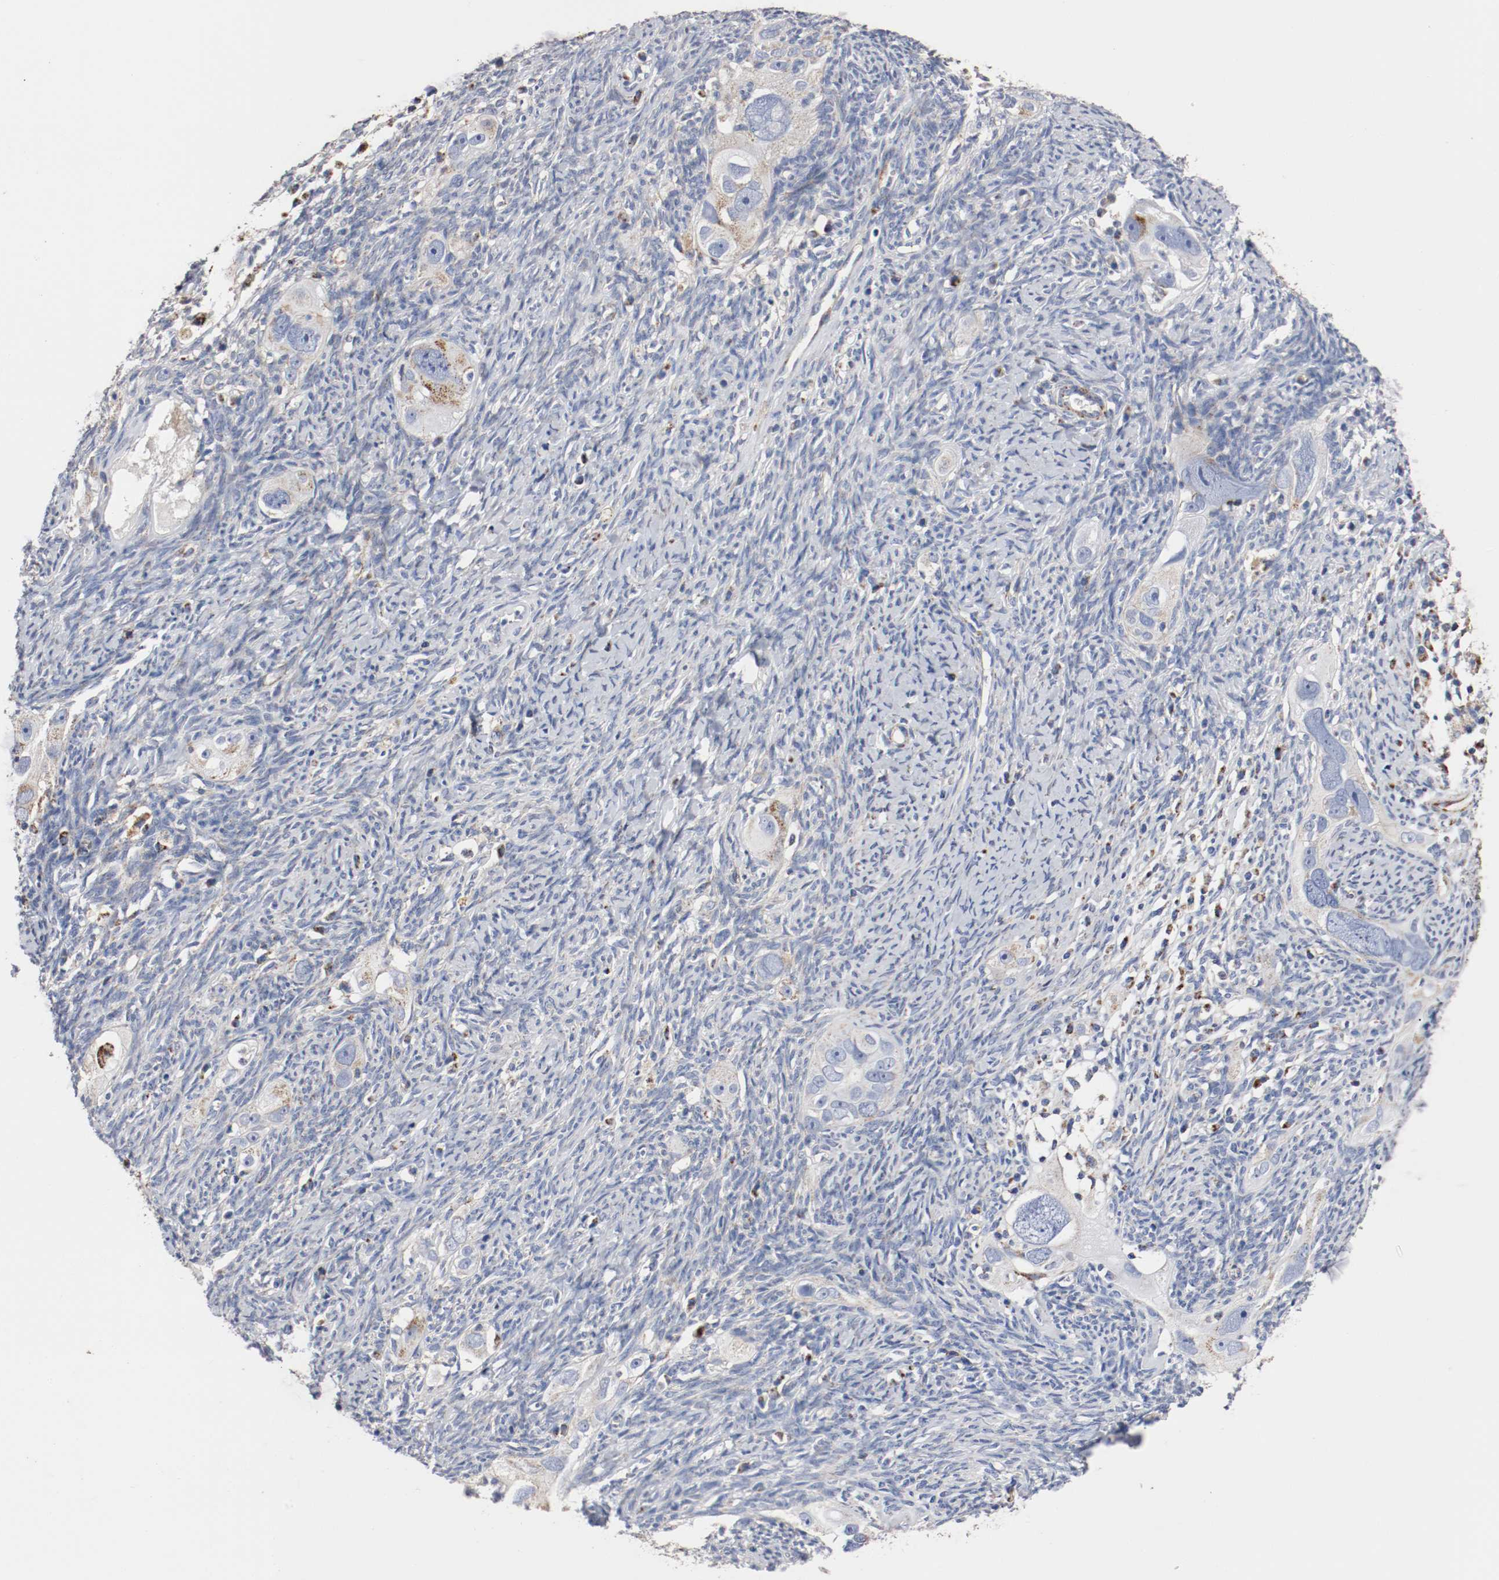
{"staining": {"intensity": "moderate", "quantity": "25%-75%", "location": "cytoplasmic/membranous"}, "tissue": "ovarian cancer", "cell_type": "Tumor cells", "image_type": "cancer", "snomed": [{"axis": "morphology", "description": "Normal tissue, NOS"}, {"axis": "morphology", "description": "Cystadenocarcinoma, serous, NOS"}, {"axis": "topography", "description": "Ovary"}], "caption": "Ovarian serous cystadenocarcinoma tissue displays moderate cytoplasmic/membranous staining in about 25%-75% of tumor cells, visualized by immunohistochemistry.", "gene": "TUBD1", "patient": {"sex": "female", "age": 62}}